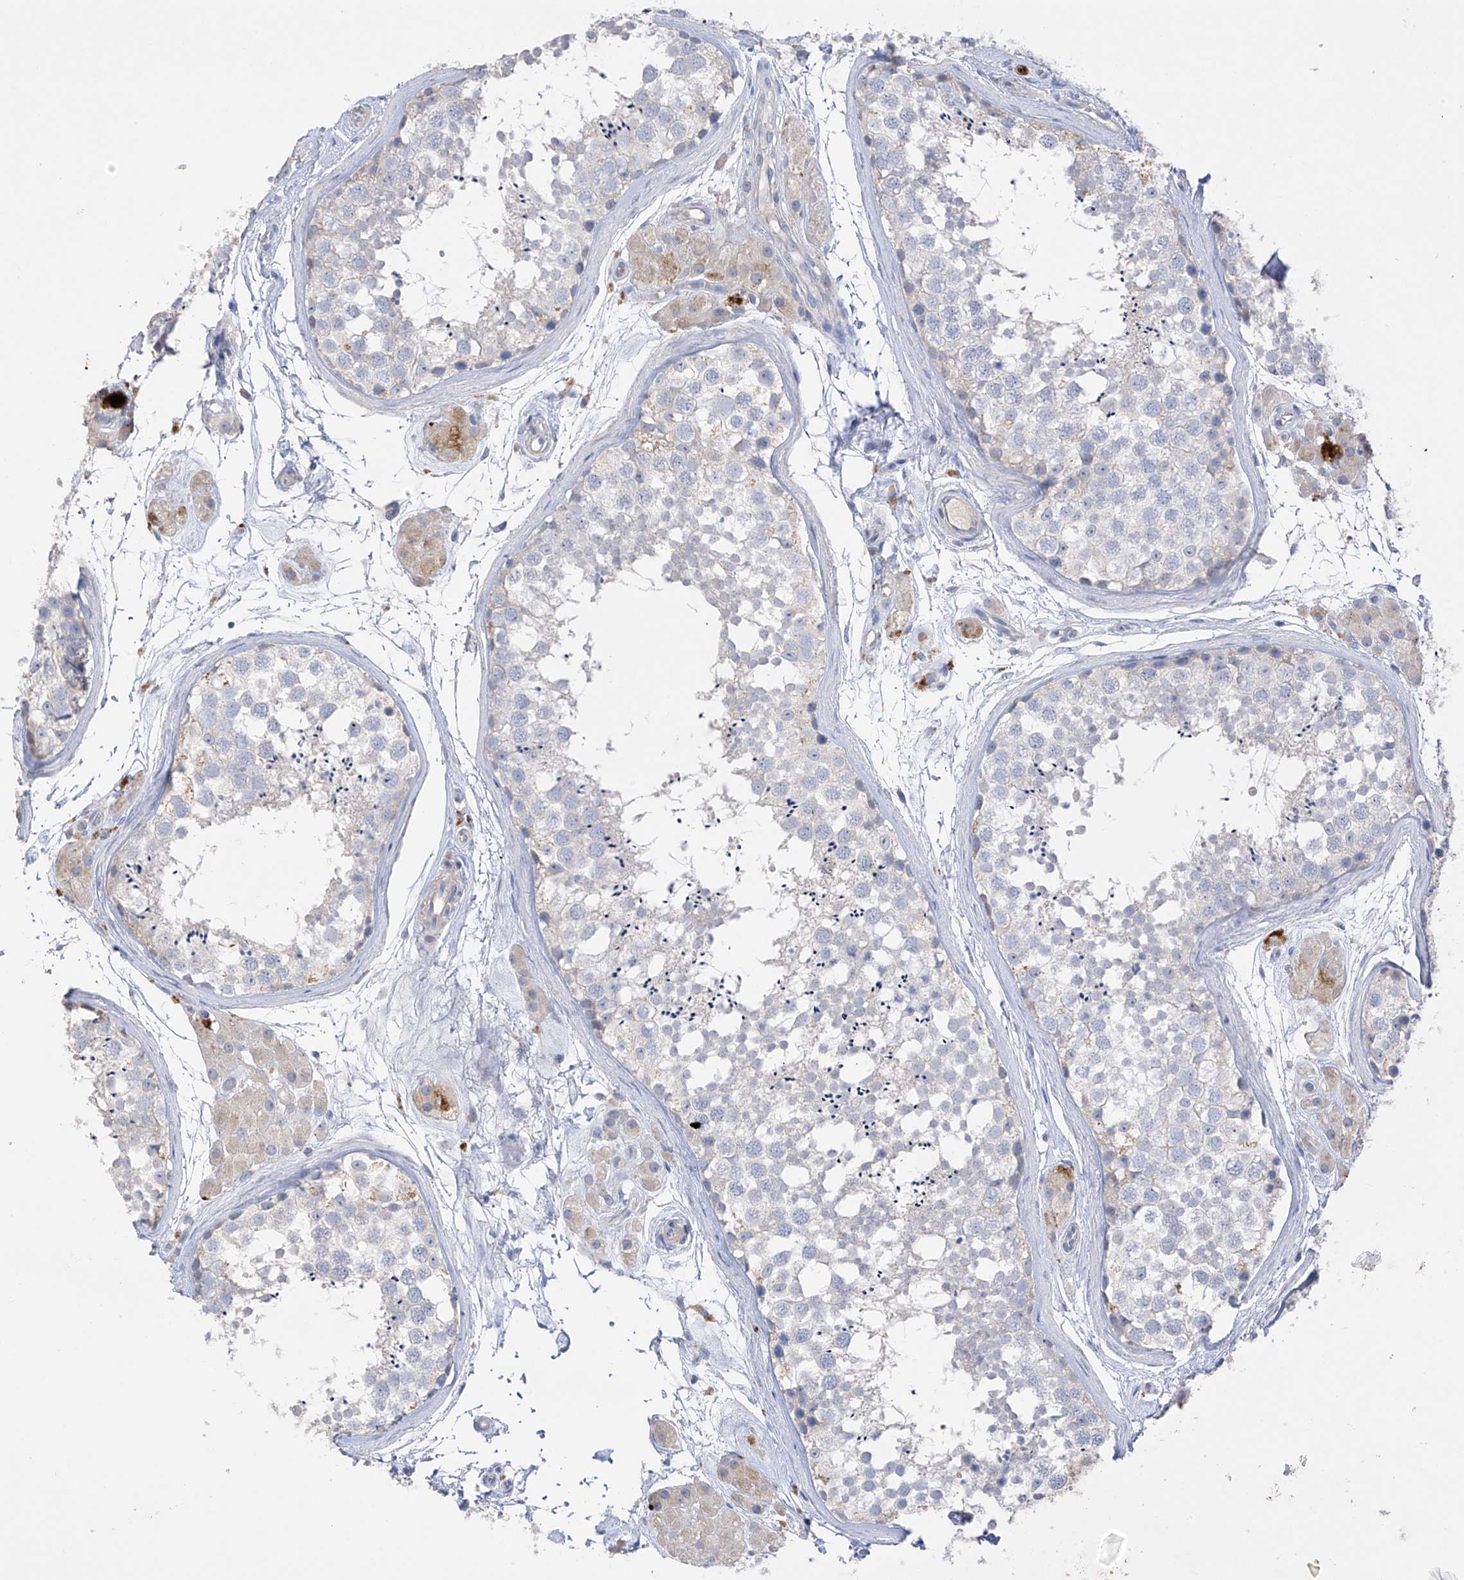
{"staining": {"intensity": "negative", "quantity": "none", "location": "none"}, "tissue": "testis", "cell_type": "Cells in seminiferous ducts", "image_type": "normal", "snomed": [{"axis": "morphology", "description": "Normal tissue, NOS"}, {"axis": "topography", "description": "Testis"}], "caption": "High power microscopy histopathology image of an immunohistochemistry micrograph of normal testis, revealing no significant positivity in cells in seminiferous ducts.", "gene": "PRSS12", "patient": {"sex": "male", "age": 56}}